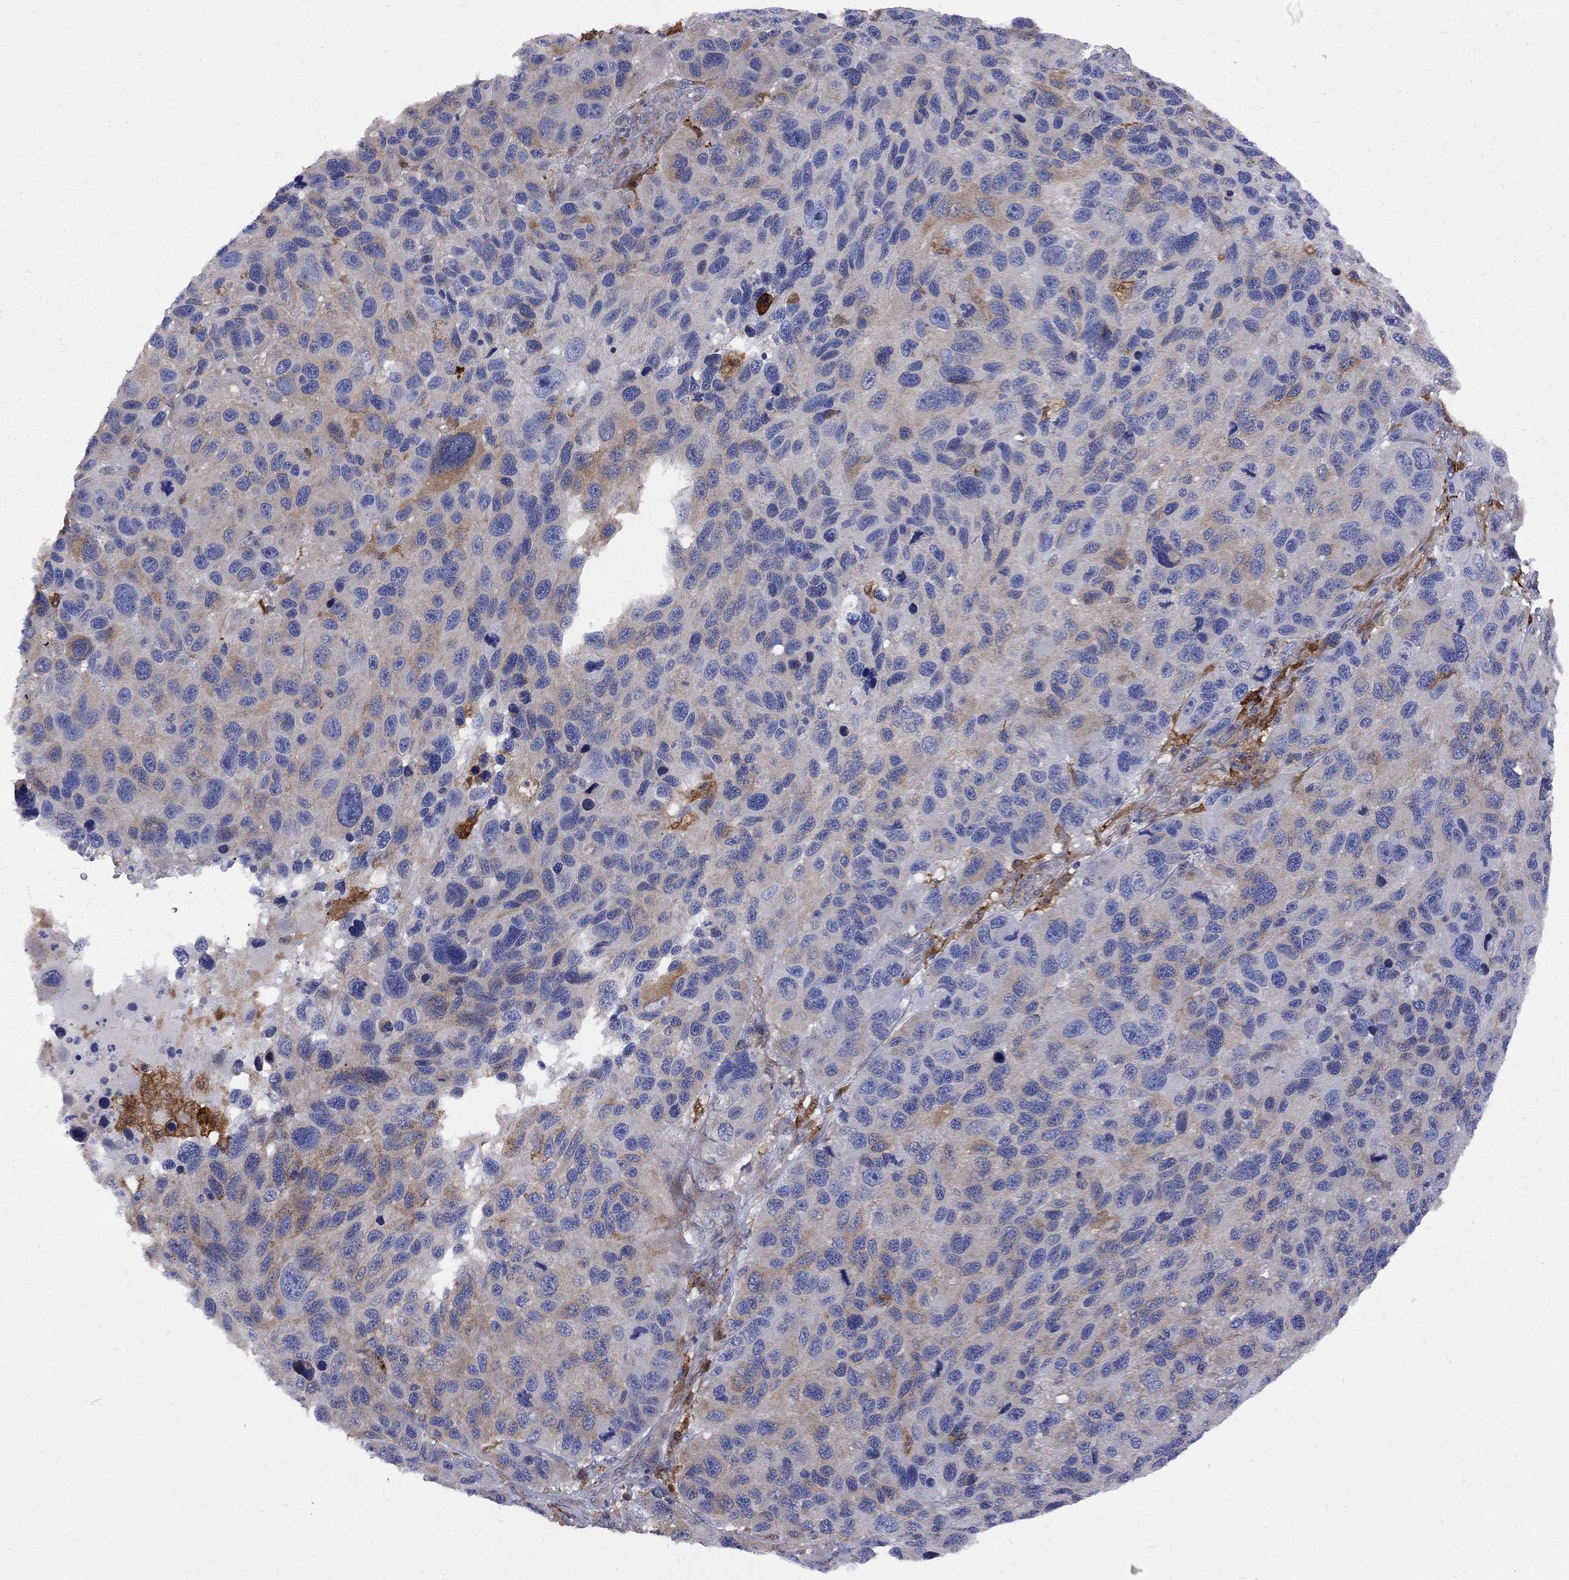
{"staining": {"intensity": "weak", "quantity": "<25%", "location": "cytoplasmic/membranous"}, "tissue": "melanoma", "cell_type": "Tumor cells", "image_type": "cancer", "snomed": [{"axis": "morphology", "description": "Malignant melanoma, NOS"}, {"axis": "topography", "description": "Skin"}], "caption": "The image exhibits no significant expression in tumor cells of malignant melanoma.", "gene": "MTHFR", "patient": {"sex": "male", "age": 53}}